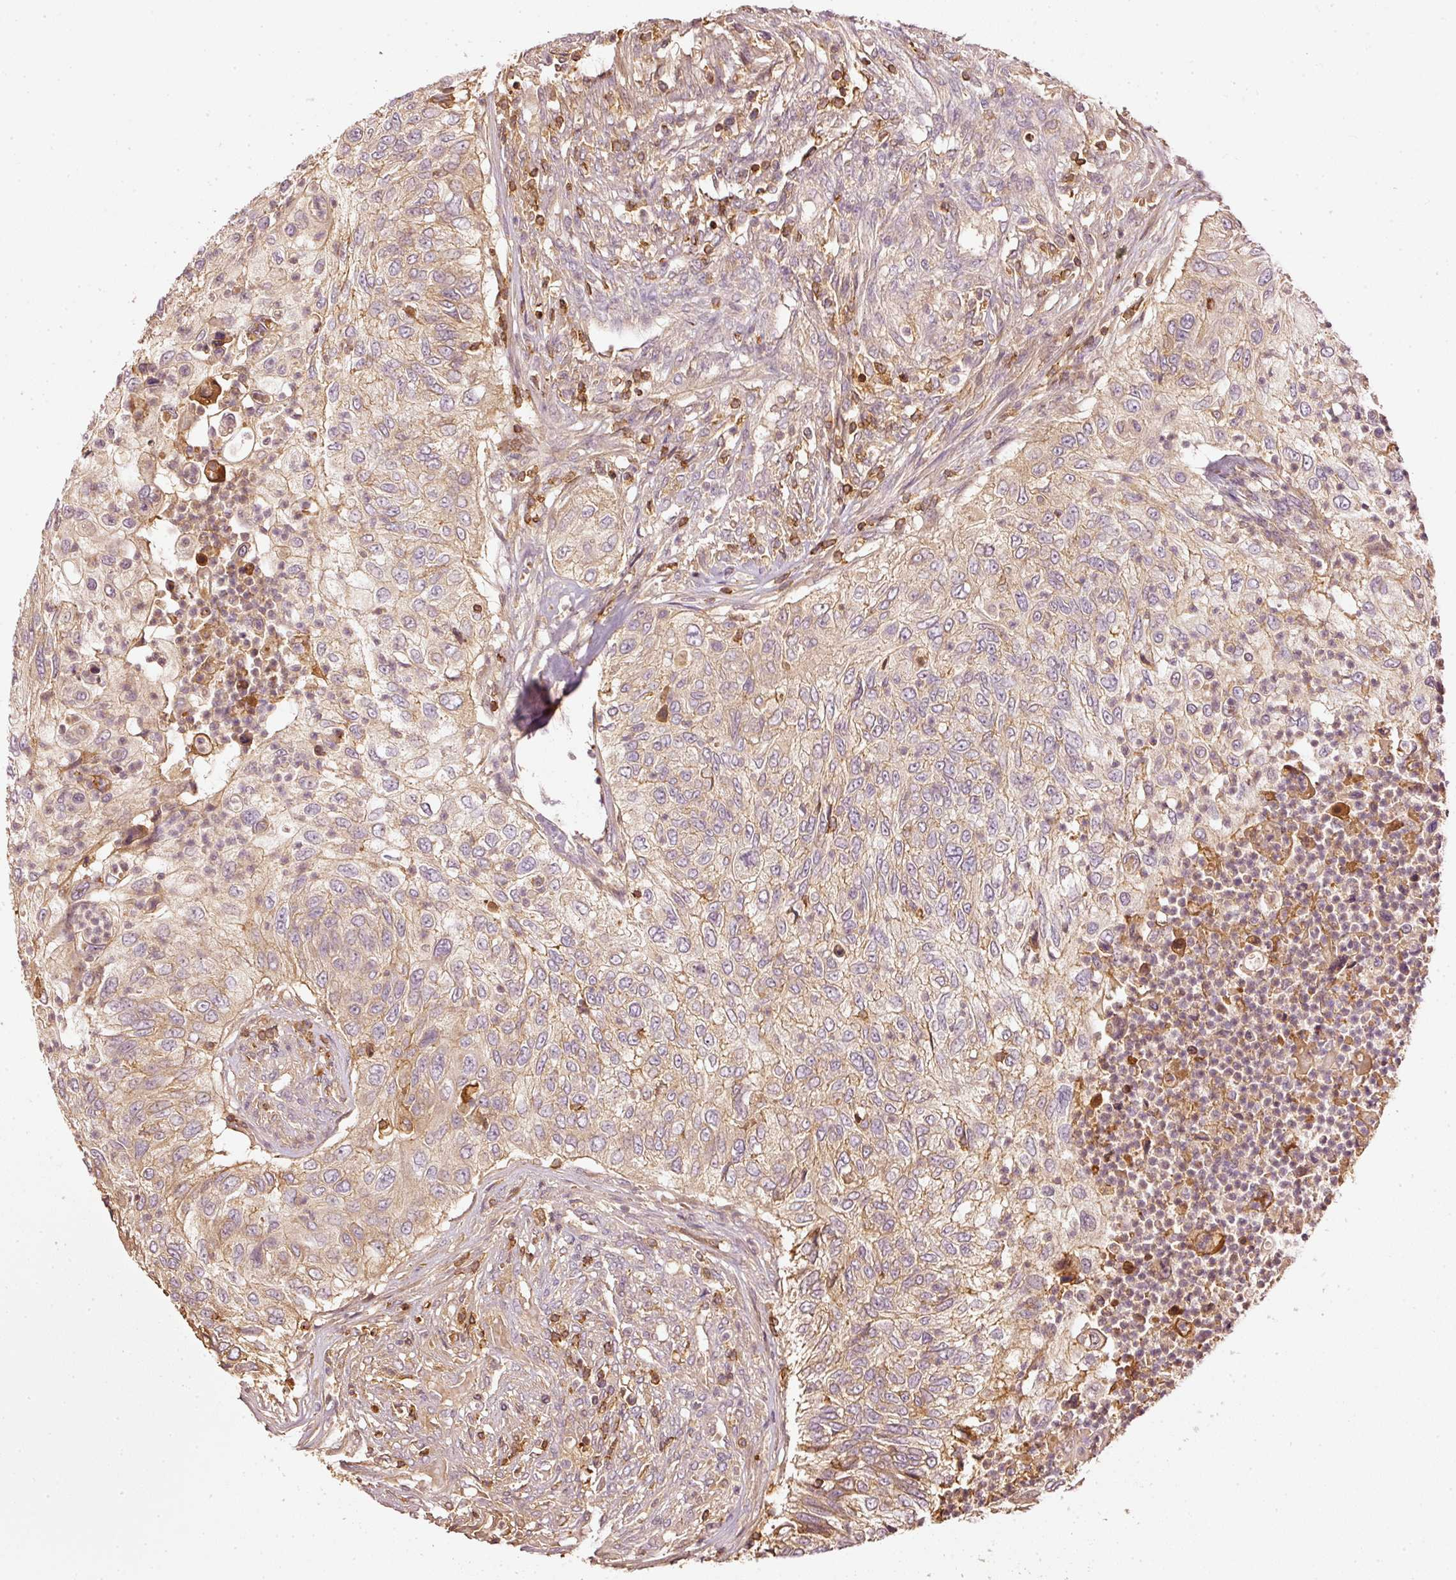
{"staining": {"intensity": "weak", "quantity": ">75%", "location": "cytoplasmic/membranous"}, "tissue": "urothelial cancer", "cell_type": "Tumor cells", "image_type": "cancer", "snomed": [{"axis": "morphology", "description": "Urothelial carcinoma, High grade"}, {"axis": "topography", "description": "Urinary bladder"}], "caption": "Immunohistochemical staining of human urothelial cancer shows low levels of weak cytoplasmic/membranous staining in about >75% of tumor cells.", "gene": "EVL", "patient": {"sex": "female", "age": 60}}